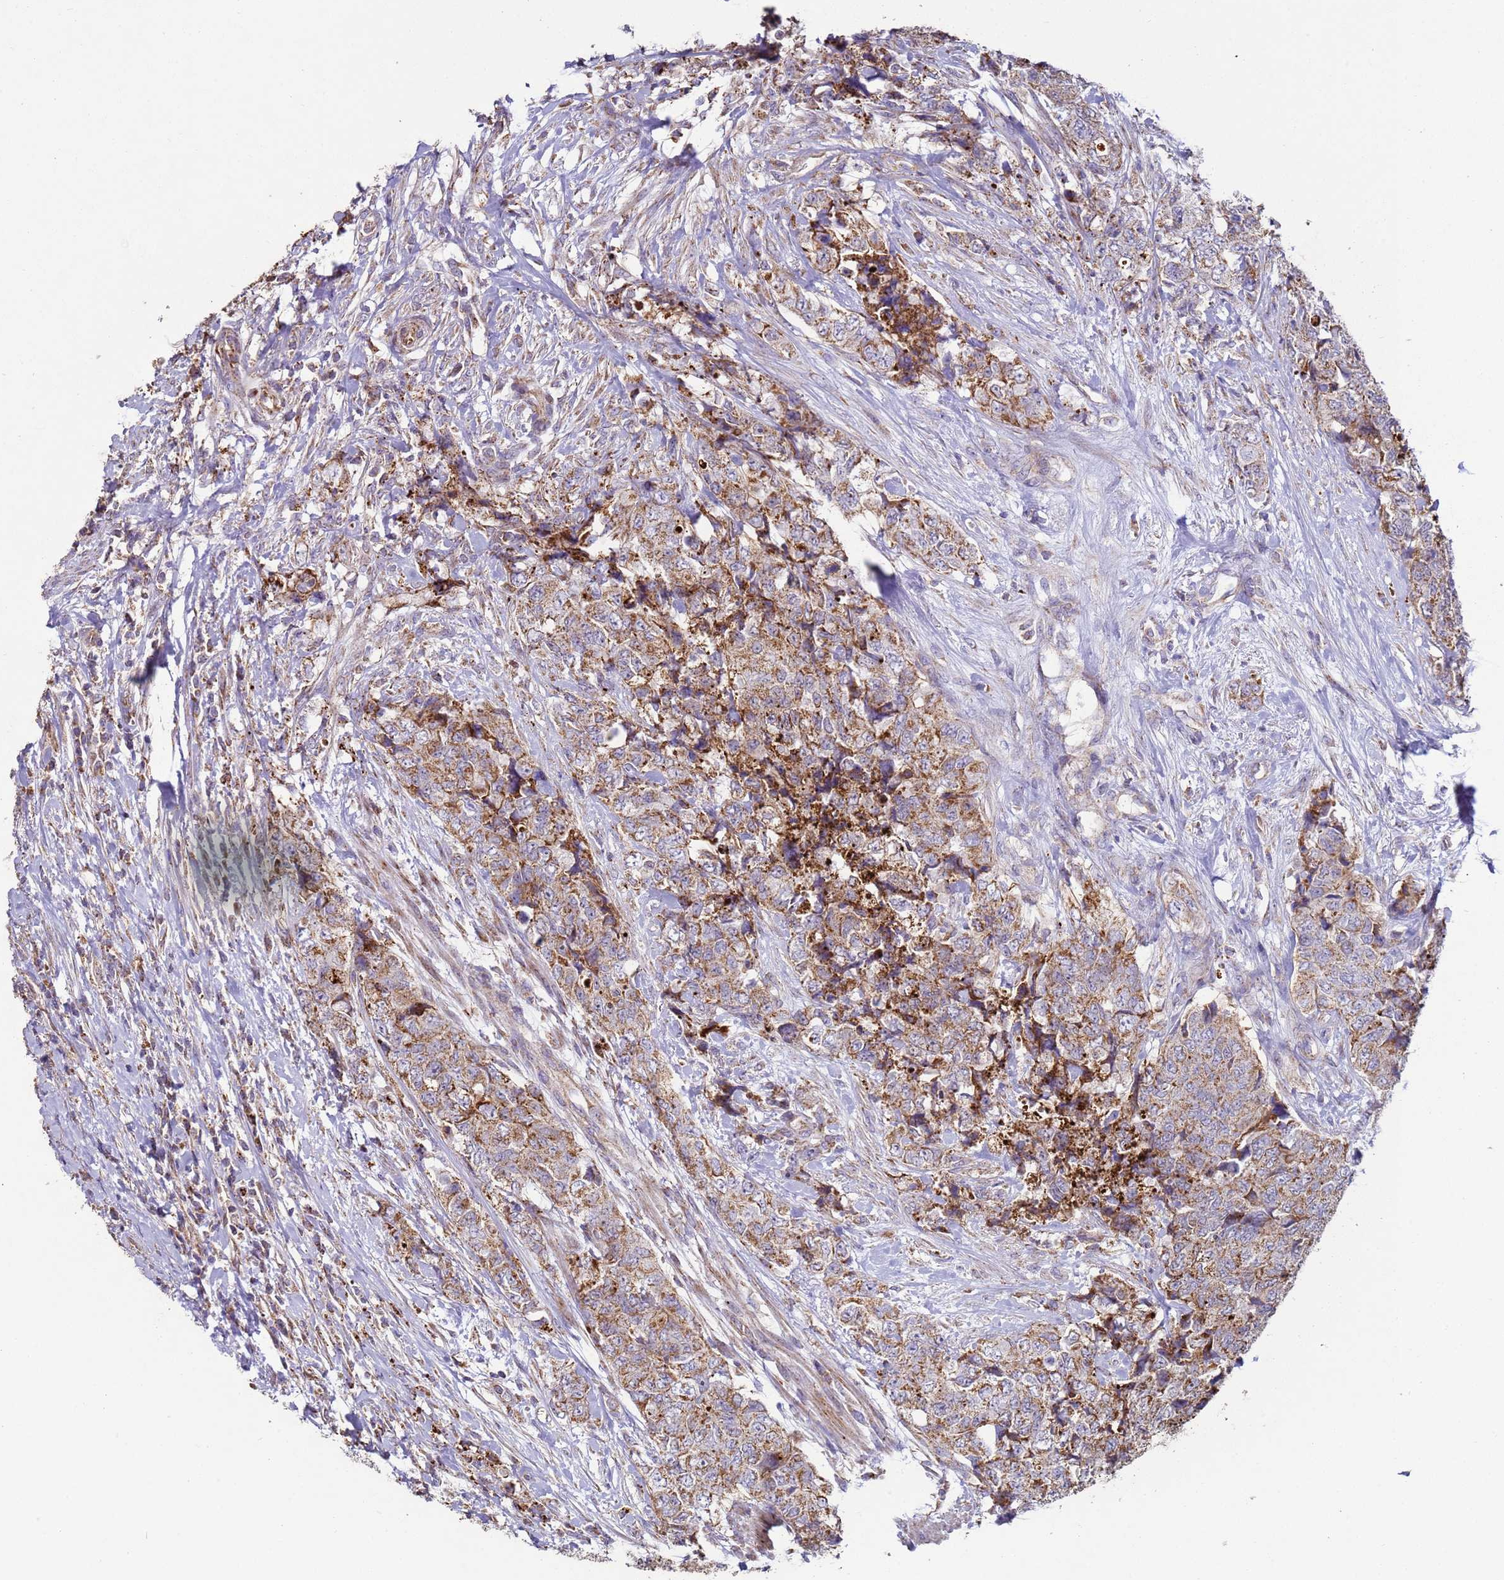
{"staining": {"intensity": "moderate", "quantity": ">75%", "location": "cytoplasmic/membranous"}, "tissue": "urothelial cancer", "cell_type": "Tumor cells", "image_type": "cancer", "snomed": [{"axis": "morphology", "description": "Urothelial carcinoma, High grade"}, {"axis": "topography", "description": "Urinary bladder"}], "caption": "This image reveals immunohistochemistry (IHC) staining of high-grade urothelial carcinoma, with medium moderate cytoplasmic/membranous staining in about >75% of tumor cells.", "gene": "FBXO33", "patient": {"sex": "female", "age": 78}}